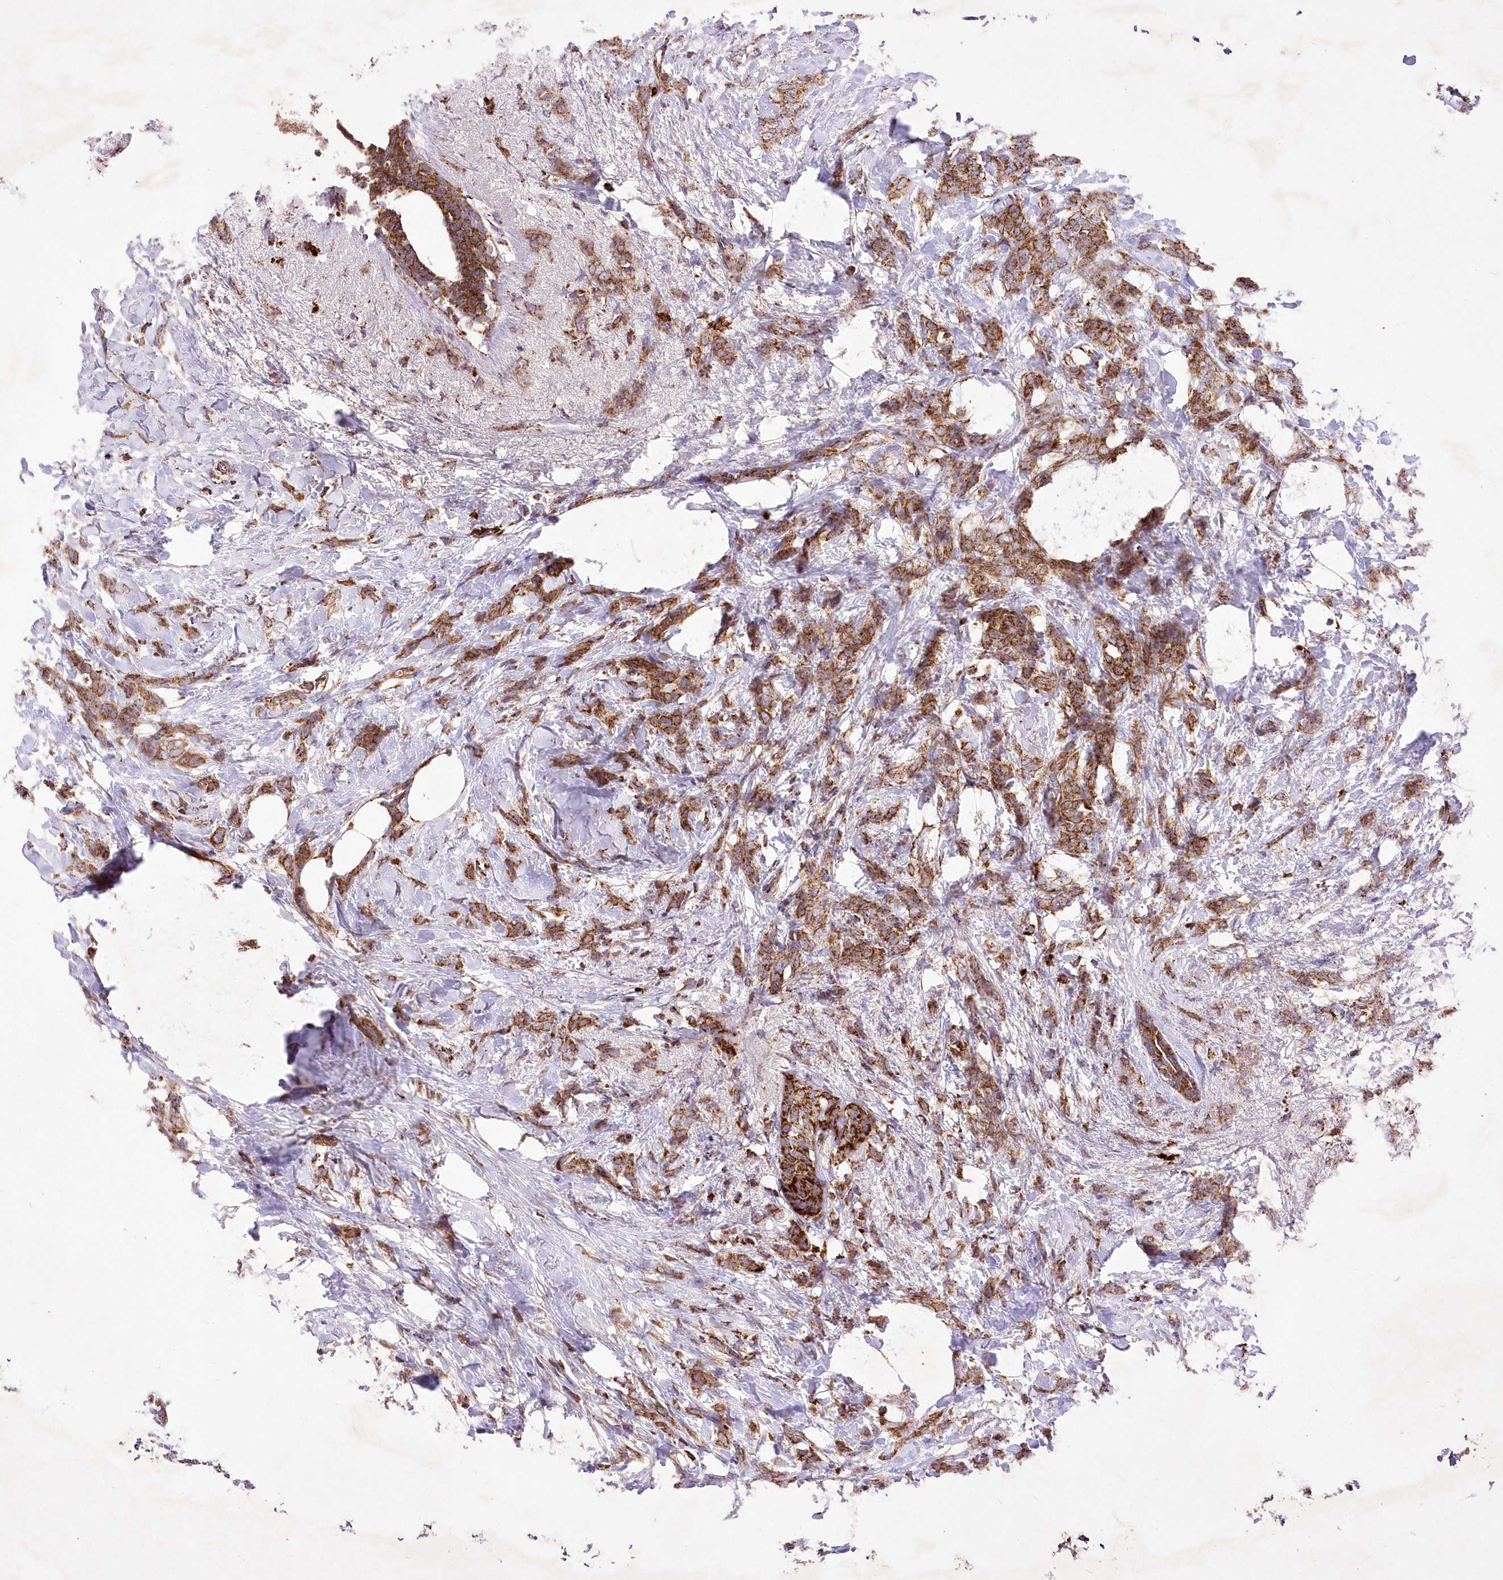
{"staining": {"intensity": "moderate", "quantity": ">75%", "location": "cytoplasmic/membranous"}, "tissue": "breast cancer", "cell_type": "Tumor cells", "image_type": "cancer", "snomed": [{"axis": "morphology", "description": "Lobular carcinoma, in situ"}, {"axis": "morphology", "description": "Lobular carcinoma"}, {"axis": "topography", "description": "Breast"}], "caption": "Immunohistochemistry (DAB (3,3'-diaminobenzidine)) staining of human breast cancer exhibits moderate cytoplasmic/membranous protein positivity in approximately >75% of tumor cells.", "gene": "ASNSD1", "patient": {"sex": "female", "age": 41}}